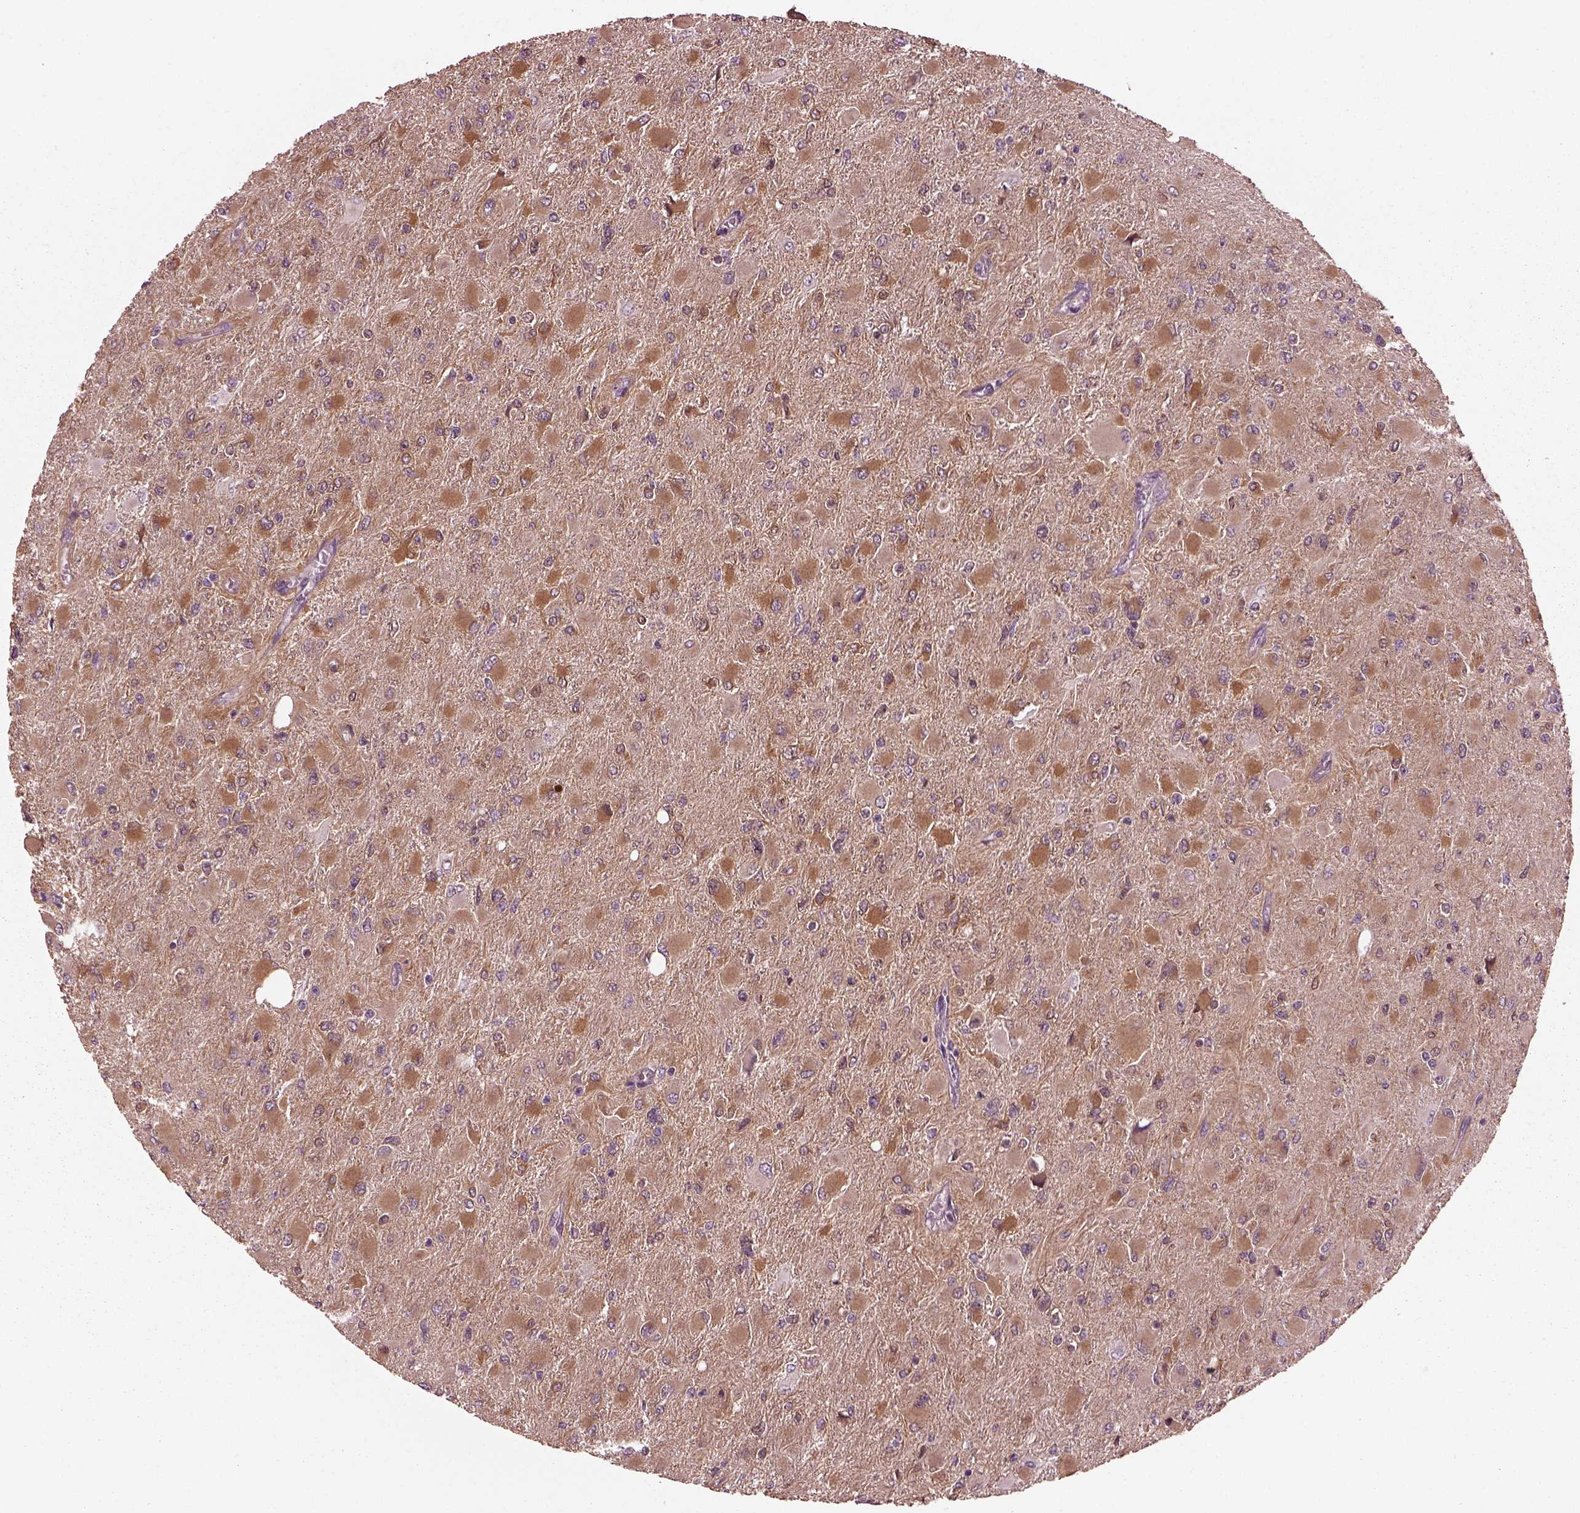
{"staining": {"intensity": "moderate", "quantity": ">75%", "location": "cytoplasmic/membranous"}, "tissue": "glioma", "cell_type": "Tumor cells", "image_type": "cancer", "snomed": [{"axis": "morphology", "description": "Glioma, malignant, High grade"}, {"axis": "topography", "description": "Cerebral cortex"}], "caption": "Malignant glioma (high-grade) stained with immunohistochemistry displays moderate cytoplasmic/membranous expression in about >75% of tumor cells.", "gene": "RUFY3", "patient": {"sex": "female", "age": 36}}